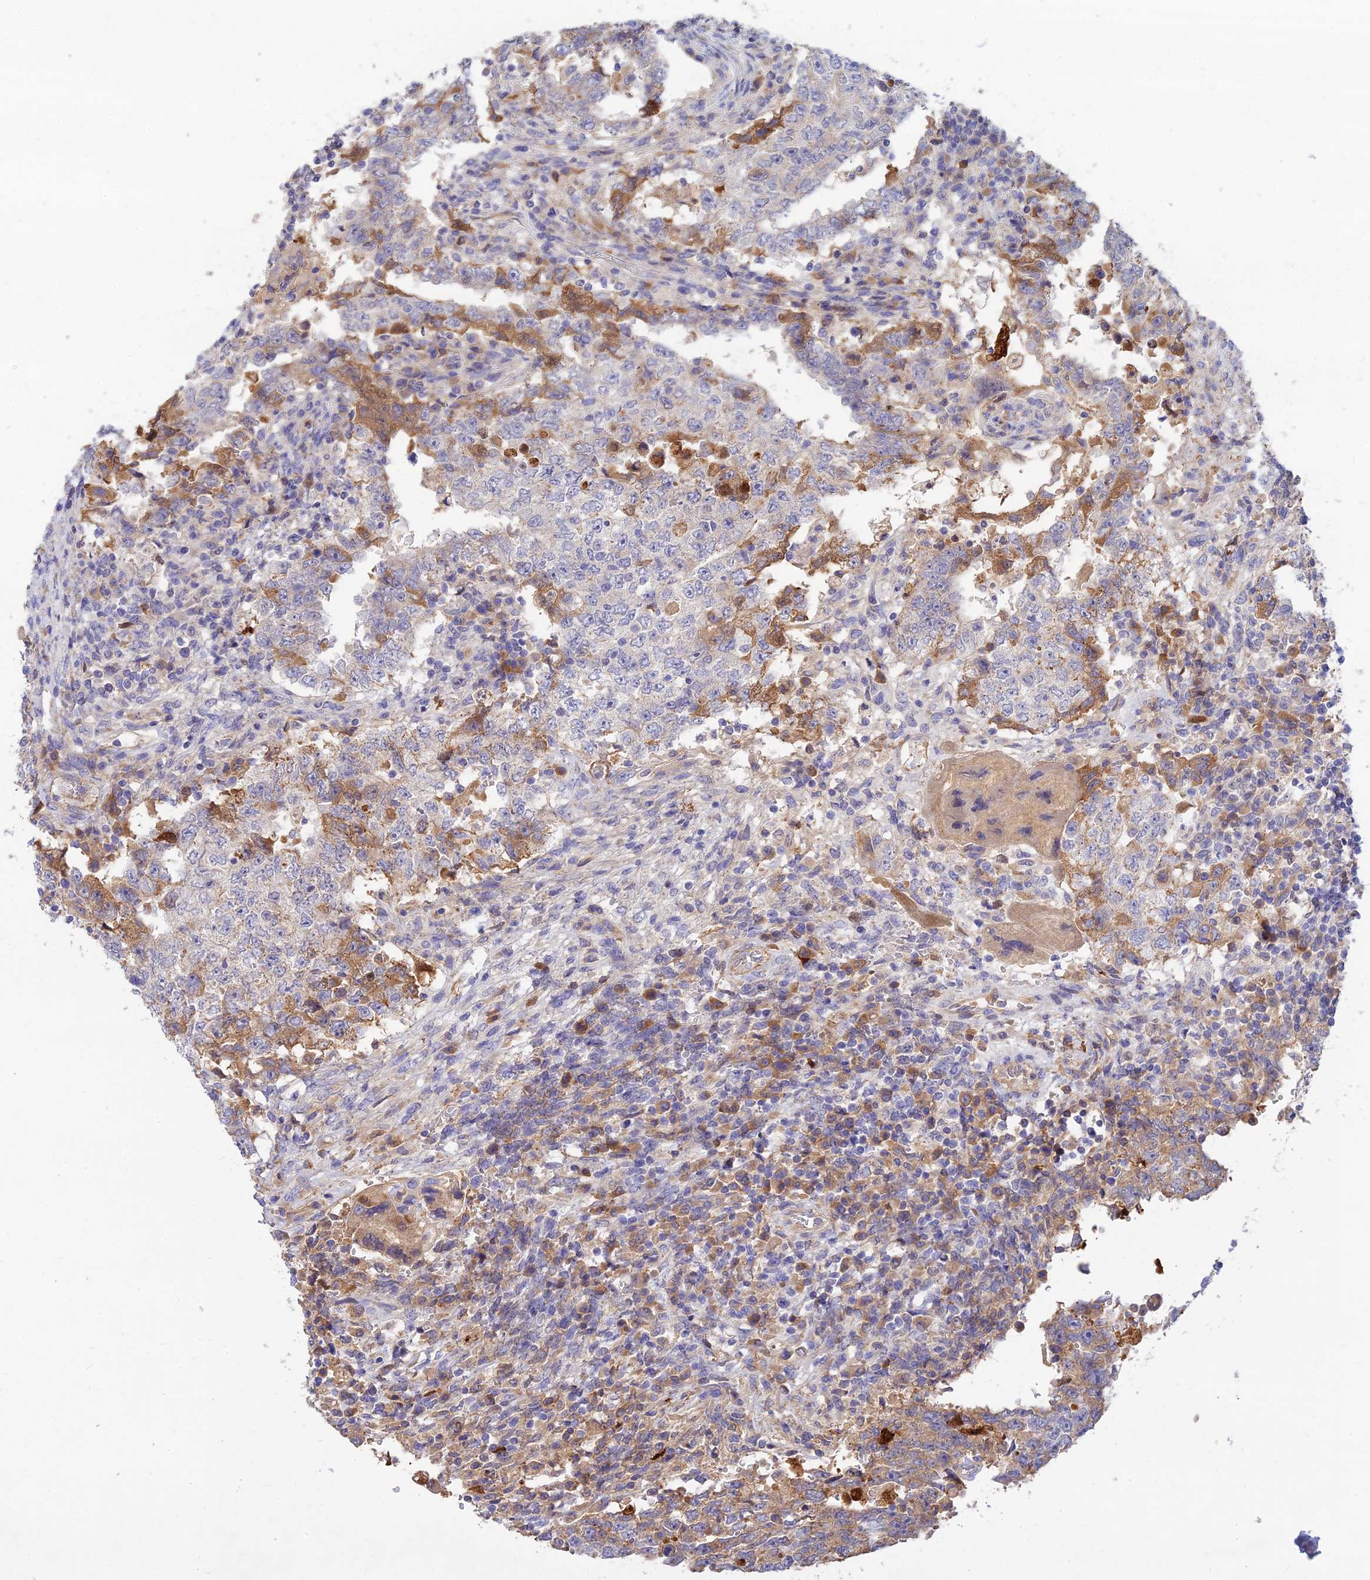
{"staining": {"intensity": "moderate", "quantity": "<25%", "location": "cytoplasmic/membranous"}, "tissue": "testis cancer", "cell_type": "Tumor cells", "image_type": "cancer", "snomed": [{"axis": "morphology", "description": "Carcinoma, Embryonal, NOS"}, {"axis": "topography", "description": "Testis"}], "caption": "The image exhibits a brown stain indicating the presence of a protein in the cytoplasmic/membranous of tumor cells in testis cancer (embryonal carcinoma).", "gene": "ACSM5", "patient": {"sex": "male", "age": 26}}